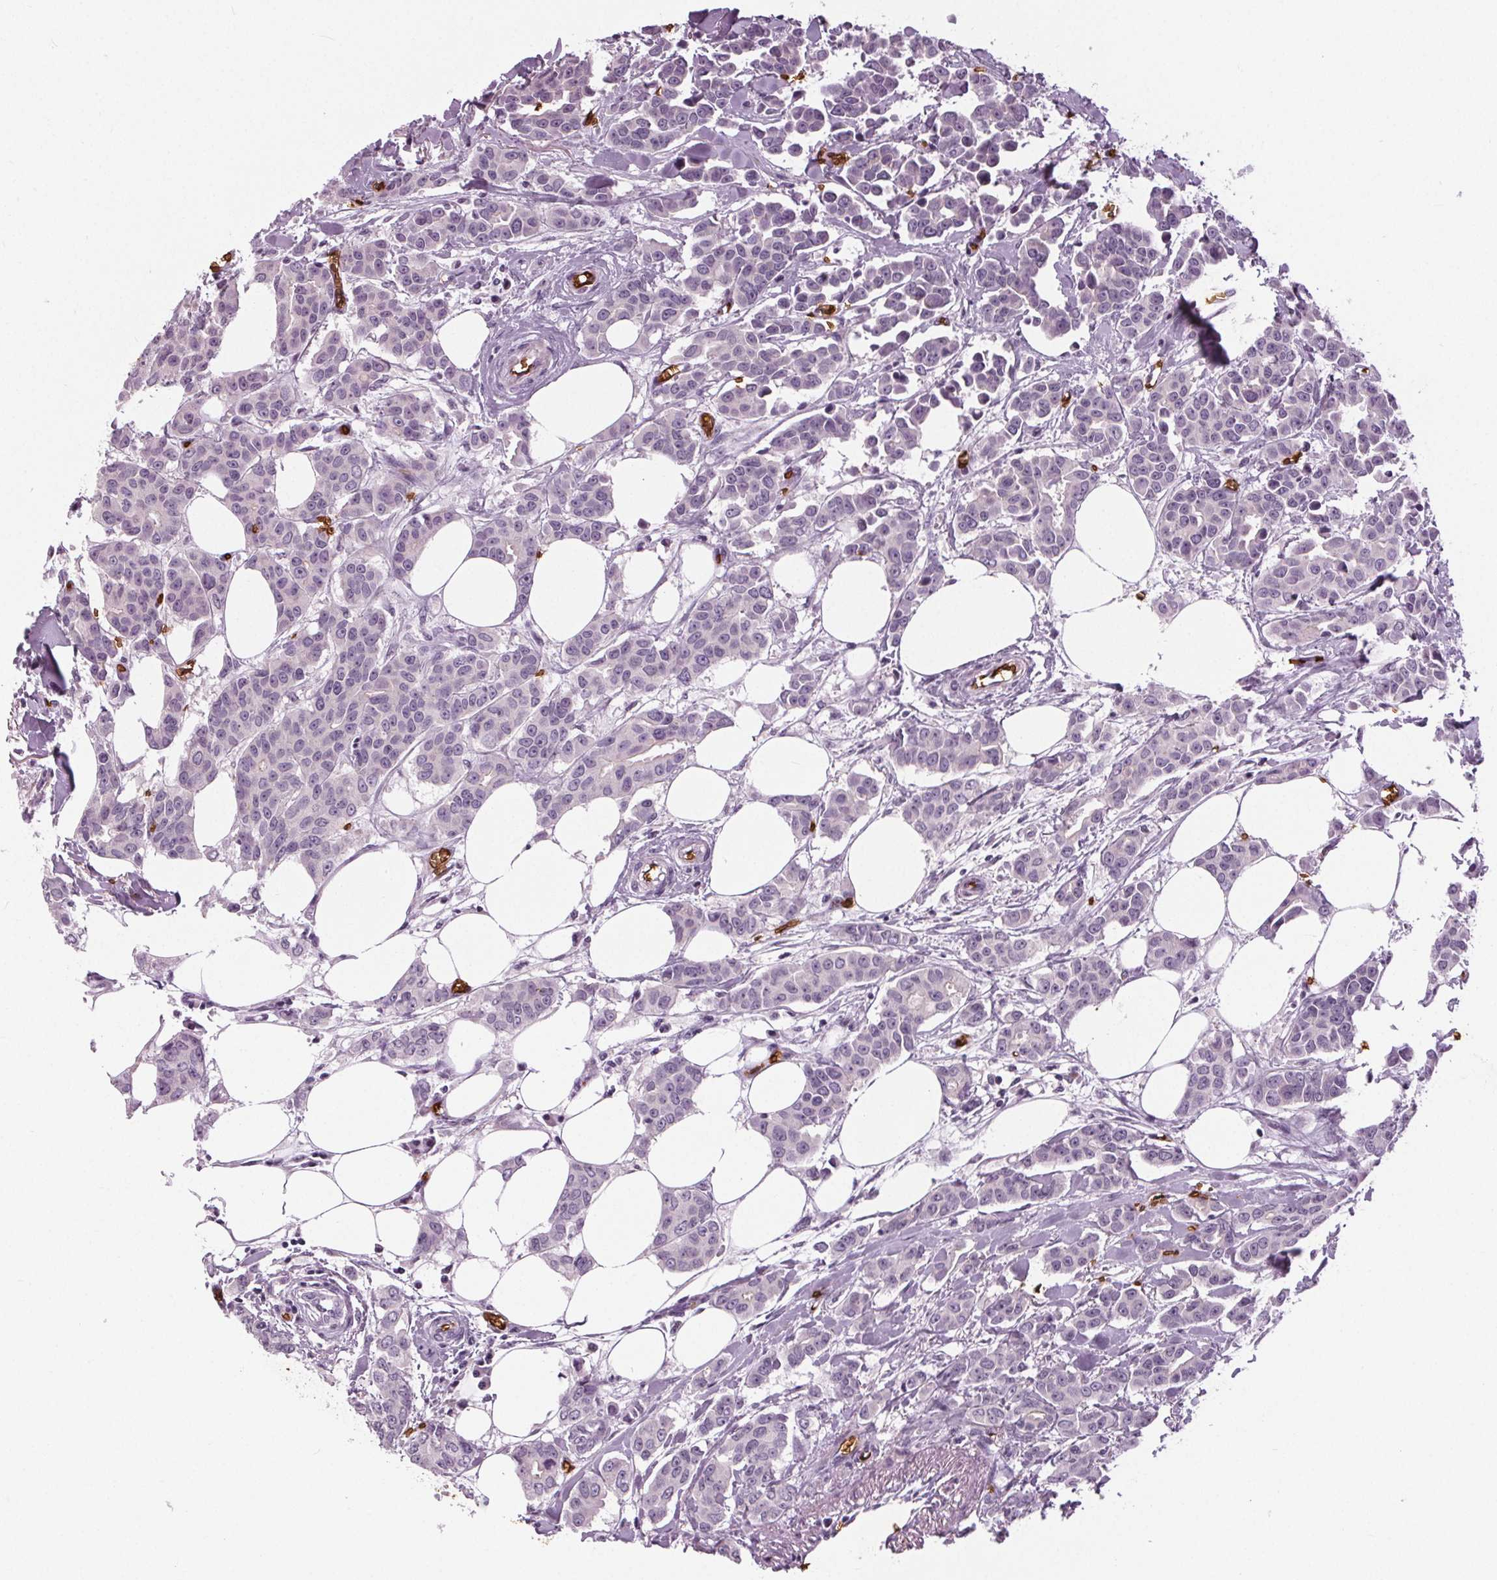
{"staining": {"intensity": "negative", "quantity": "none", "location": "none"}, "tissue": "breast cancer", "cell_type": "Tumor cells", "image_type": "cancer", "snomed": [{"axis": "morphology", "description": "Duct carcinoma"}, {"axis": "topography", "description": "Breast"}], "caption": "The immunohistochemistry micrograph has no significant staining in tumor cells of breast cancer (infiltrating ductal carcinoma) tissue.", "gene": "SLC4A1", "patient": {"sex": "female", "age": 94}}